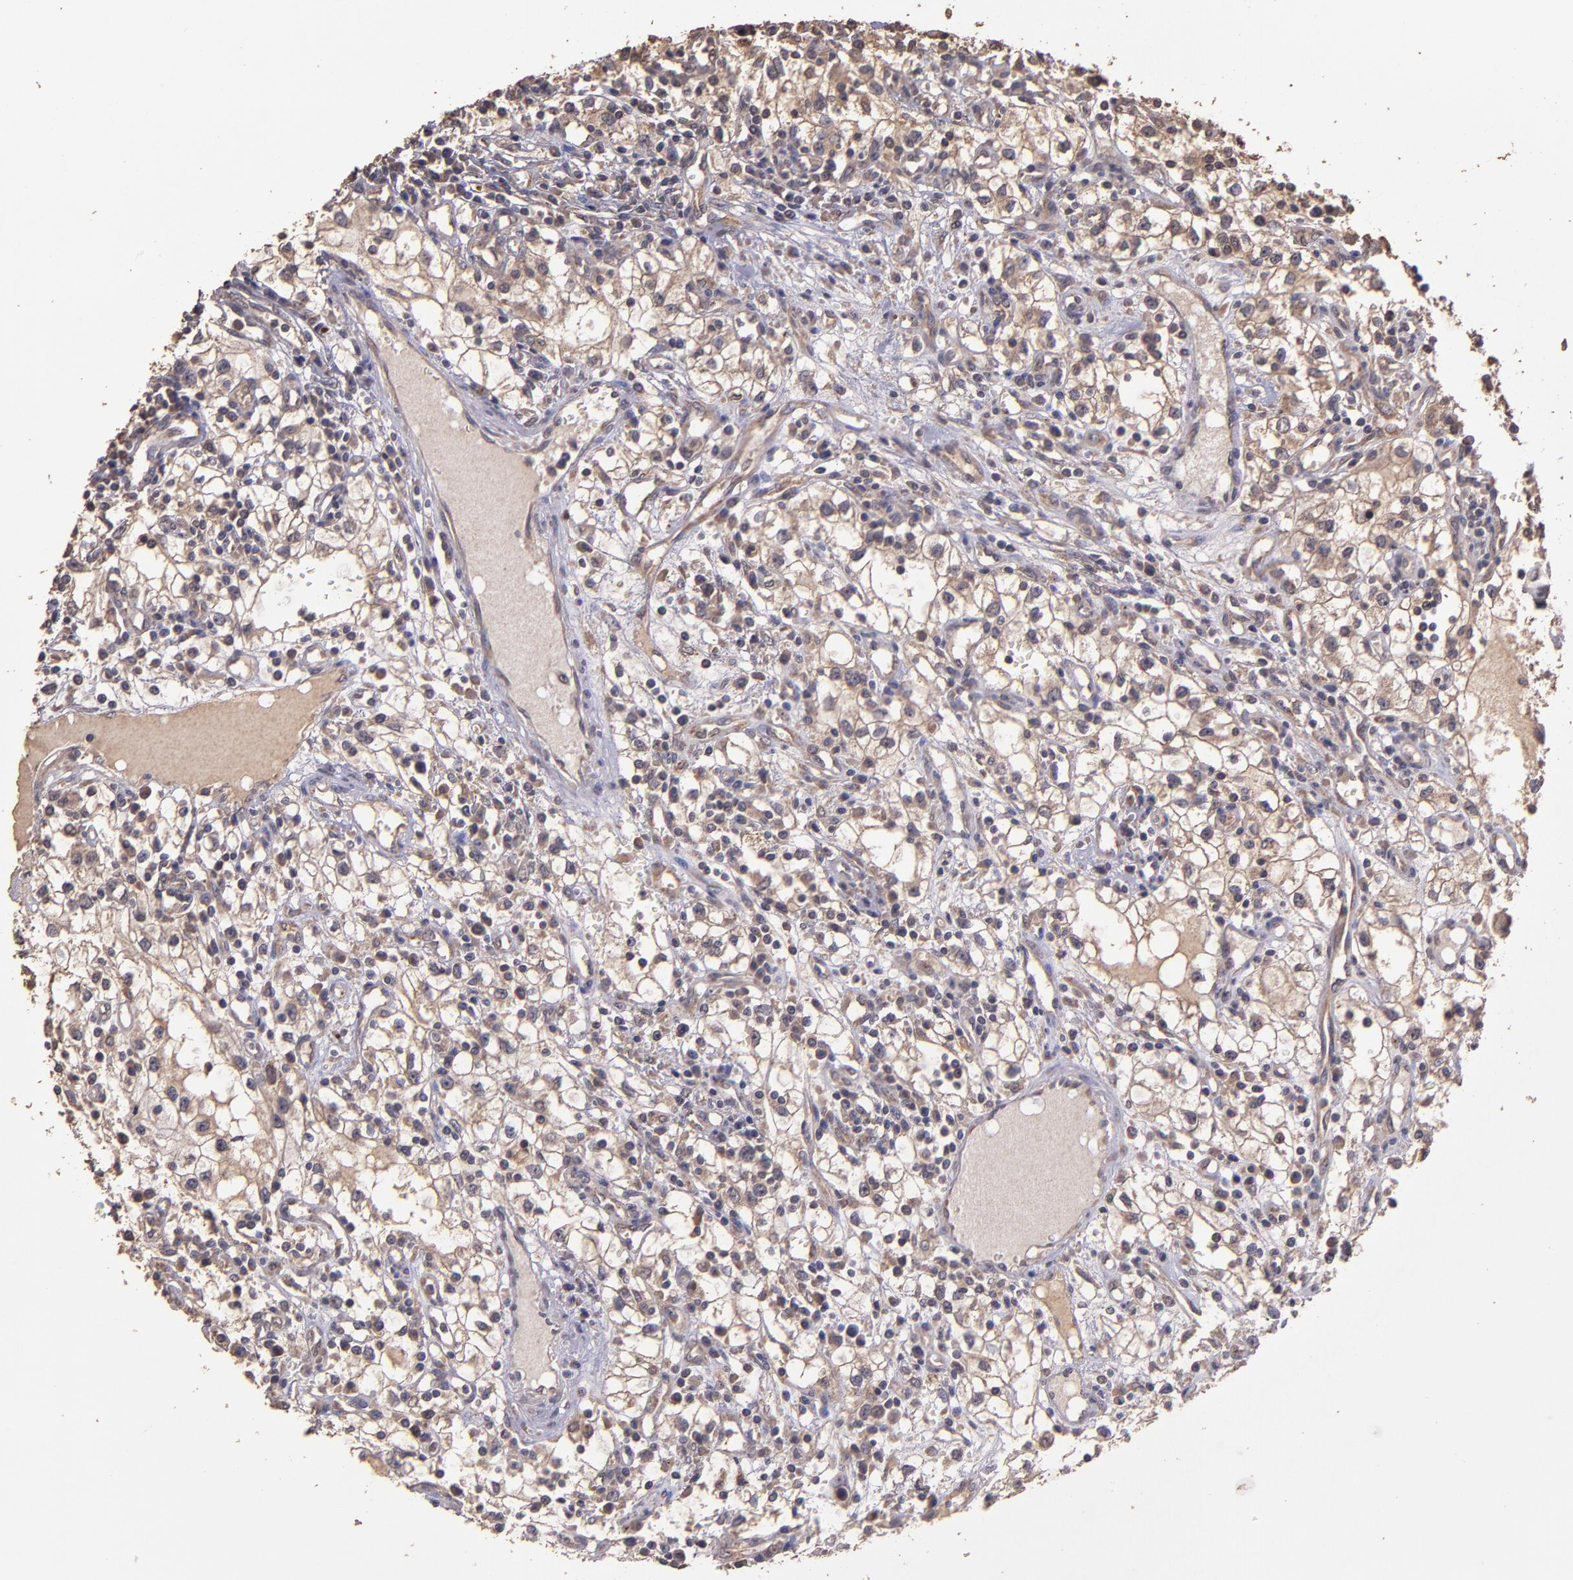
{"staining": {"intensity": "weak", "quantity": ">75%", "location": "cytoplasmic/membranous"}, "tissue": "renal cancer", "cell_type": "Tumor cells", "image_type": "cancer", "snomed": [{"axis": "morphology", "description": "Adenocarcinoma, NOS"}, {"axis": "topography", "description": "Kidney"}], "caption": "Immunohistochemical staining of adenocarcinoma (renal) reveals weak cytoplasmic/membranous protein positivity in about >75% of tumor cells.", "gene": "HECTD1", "patient": {"sex": "male", "age": 82}}